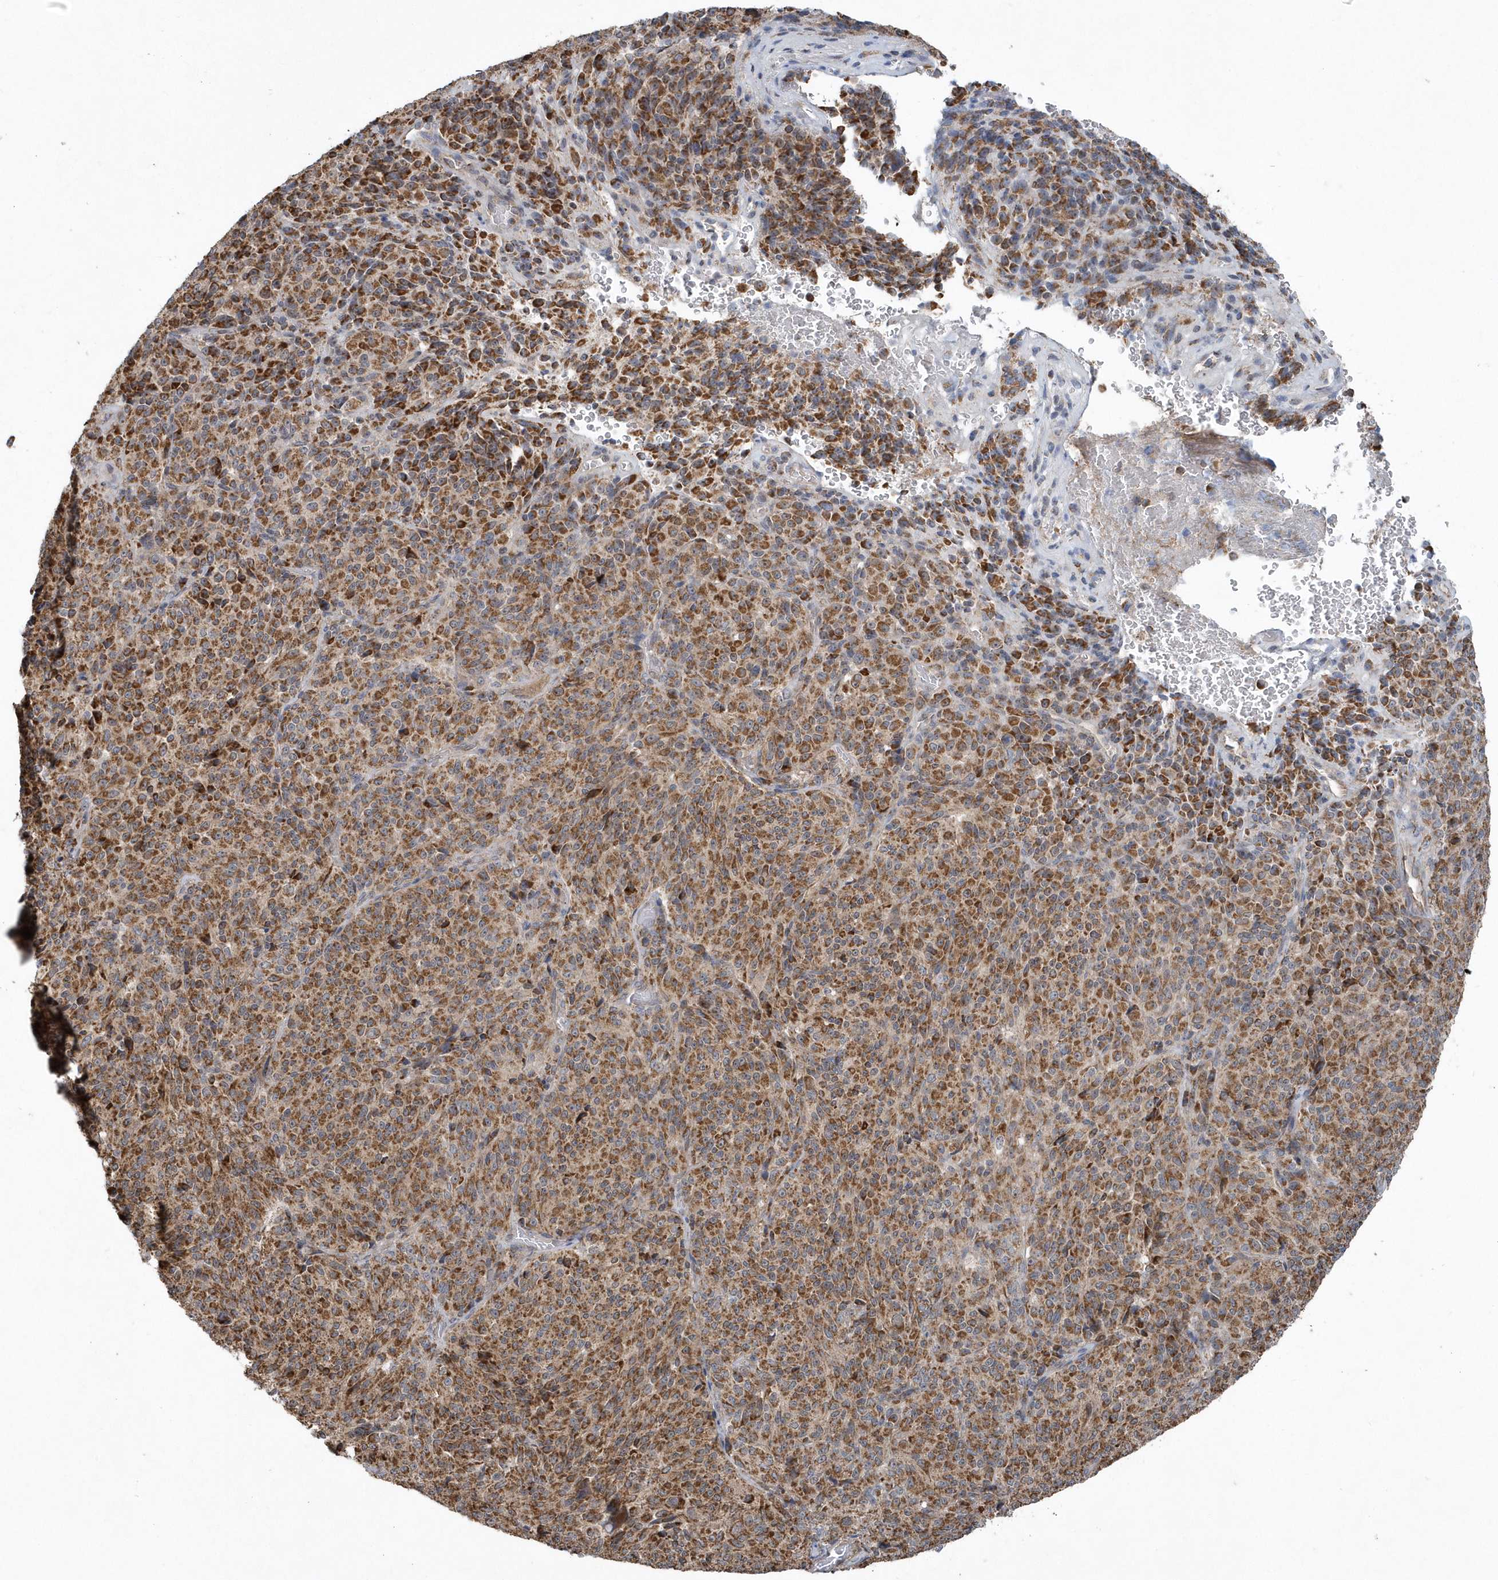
{"staining": {"intensity": "moderate", "quantity": ">75%", "location": "cytoplasmic/membranous"}, "tissue": "melanoma", "cell_type": "Tumor cells", "image_type": "cancer", "snomed": [{"axis": "morphology", "description": "Malignant melanoma, Metastatic site"}, {"axis": "topography", "description": "Brain"}], "caption": "DAB (3,3'-diaminobenzidine) immunohistochemical staining of melanoma shows moderate cytoplasmic/membranous protein positivity in approximately >75% of tumor cells.", "gene": "PPP1R7", "patient": {"sex": "female", "age": 56}}